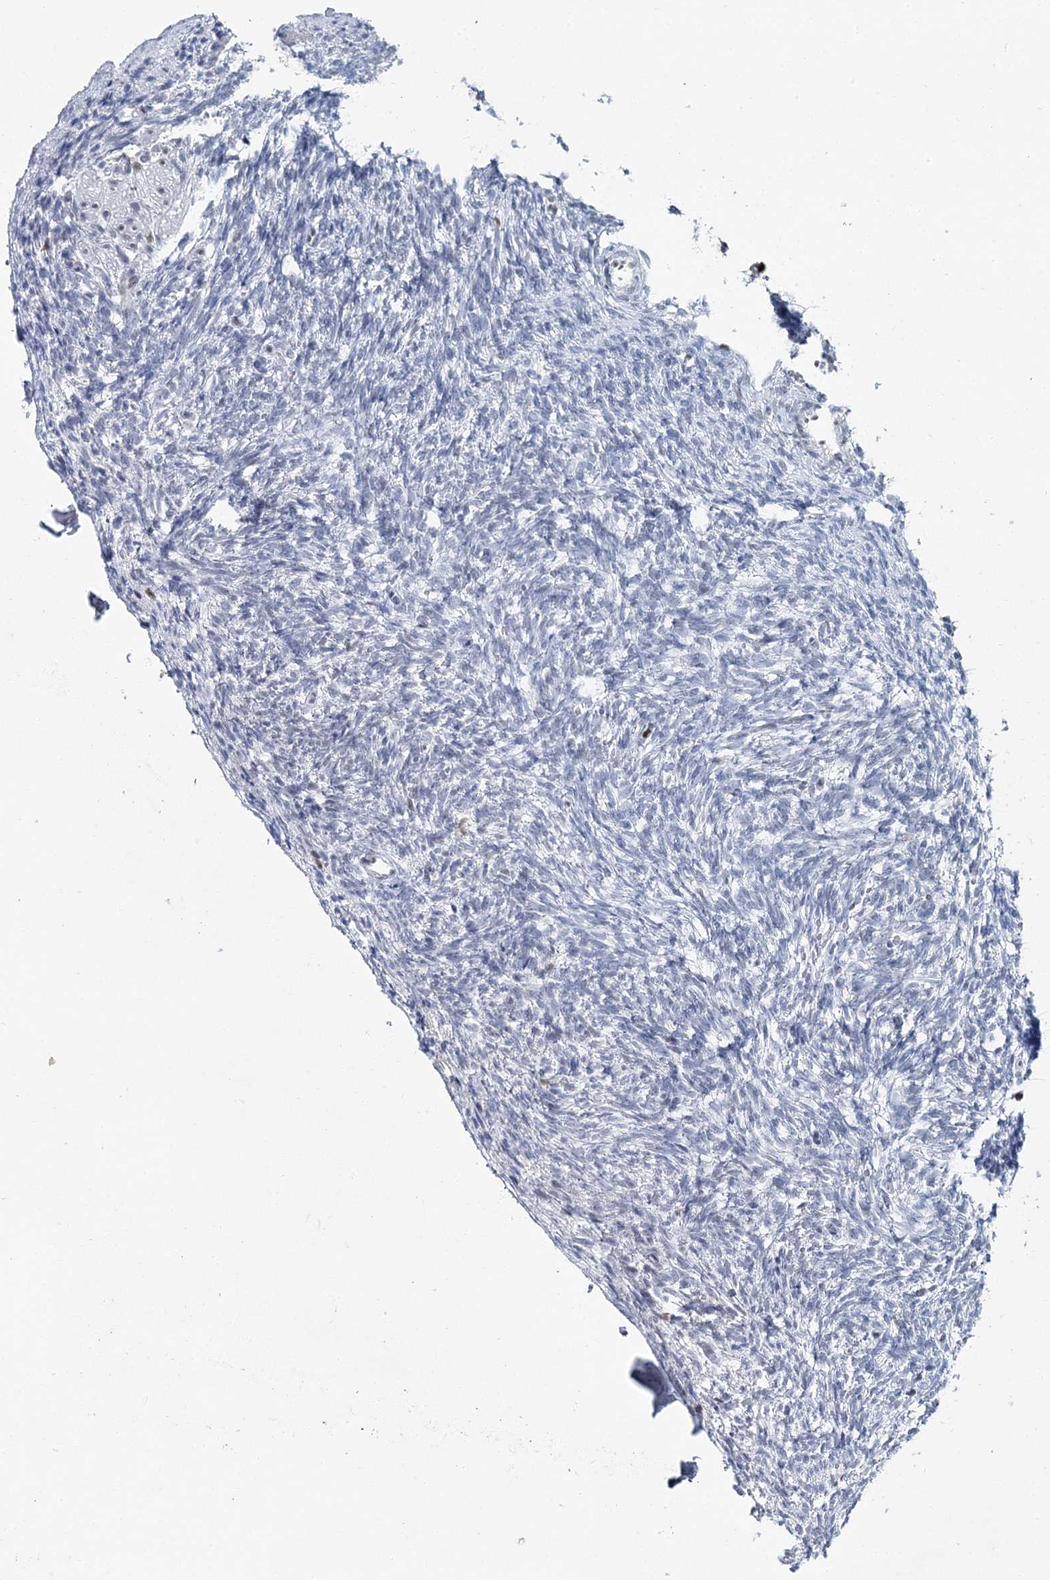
{"staining": {"intensity": "weak", "quantity": "<25%", "location": "cytoplasmic/membranous"}, "tissue": "ovary", "cell_type": "Follicle cells", "image_type": "normal", "snomed": [{"axis": "morphology", "description": "Normal tissue, NOS"}, {"axis": "topography", "description": "Ovary"}], "caption": "Protein analysis of benign ovary exhibits no significant staining in follicle cells. (DAB immunohistochemistry (IHC) visualized using brightfield microscopy, high magnification).", "gene": "HAT1", "patient": {"sex": "female", "age": 34}}